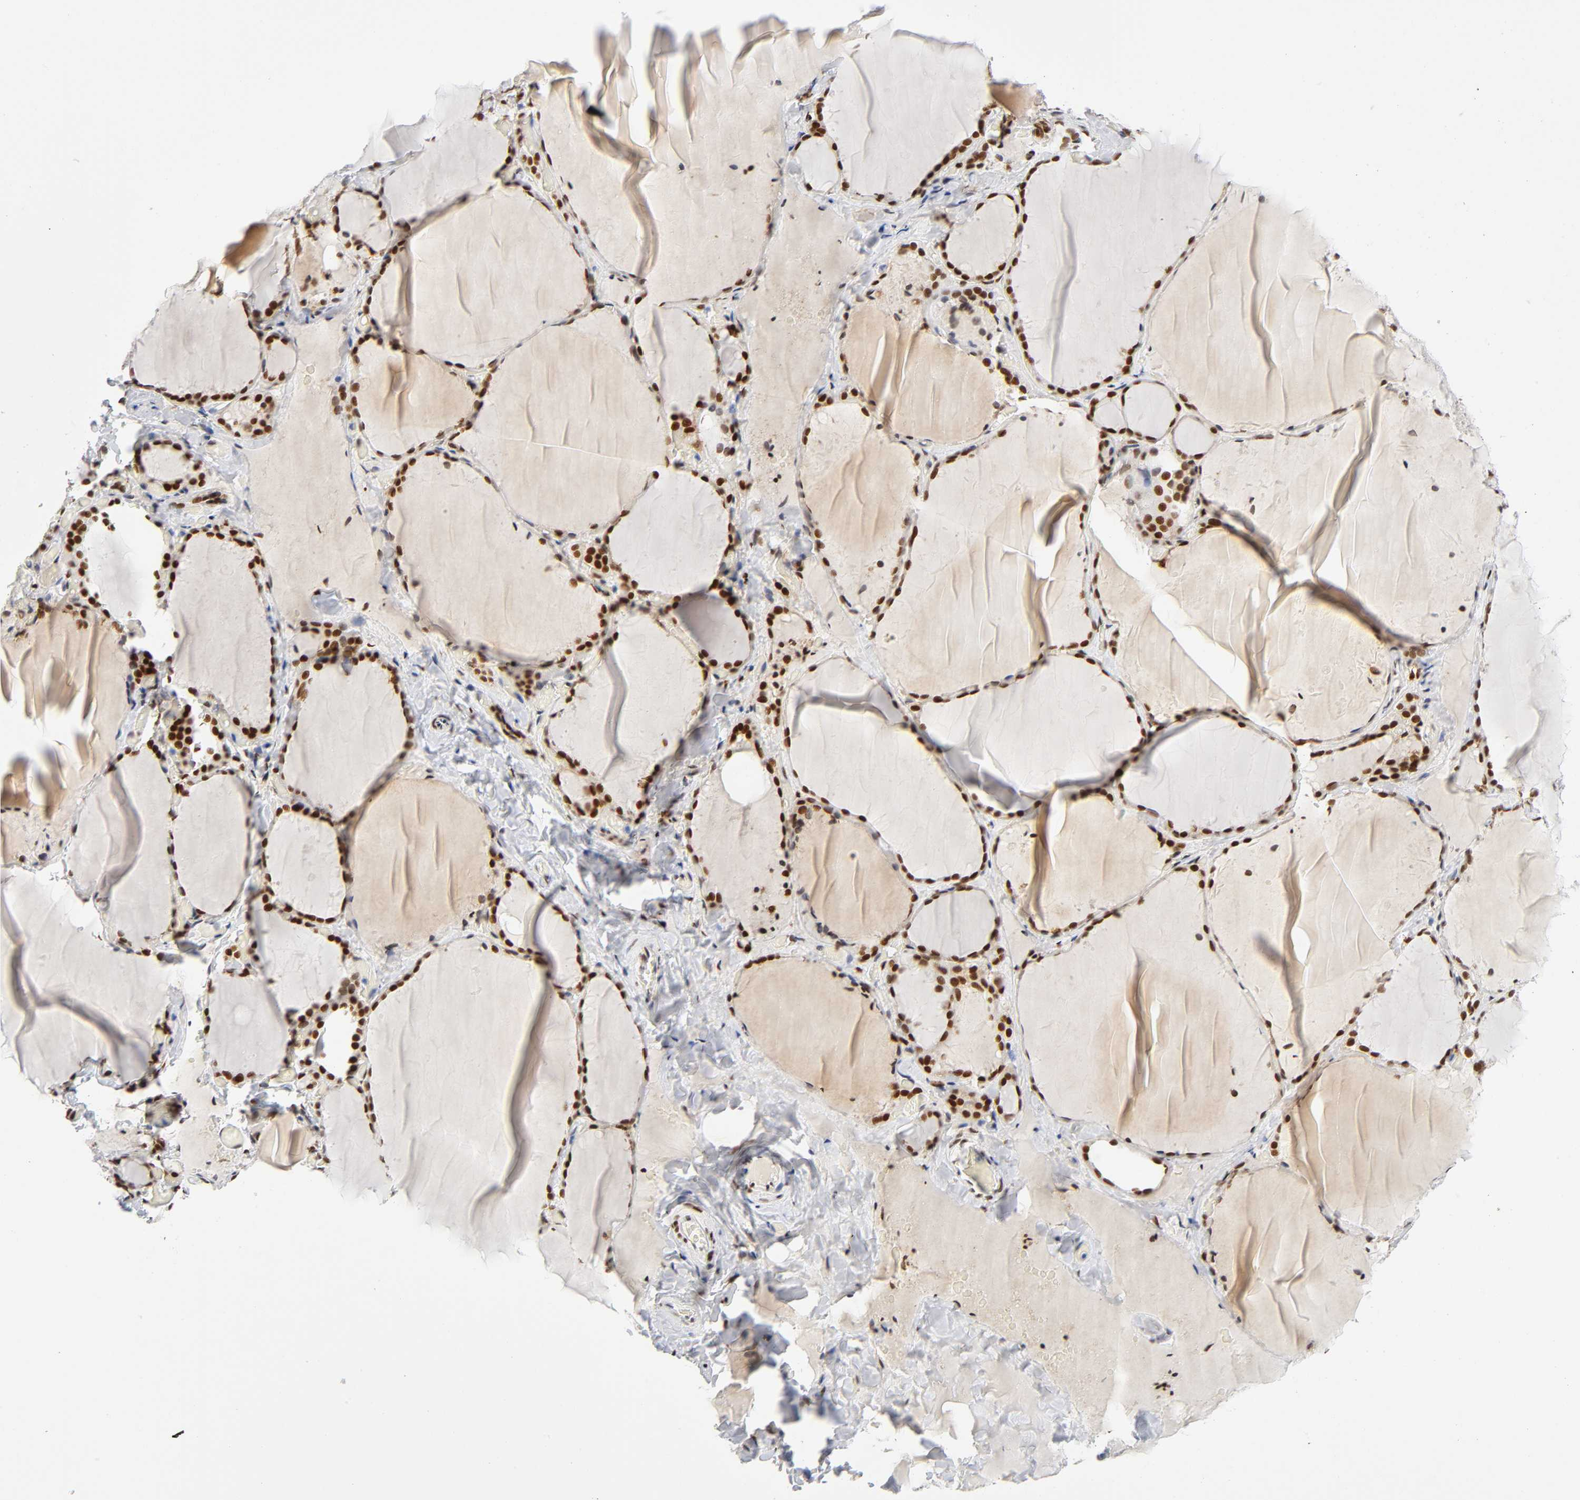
{"staining": {"intensity": "strong", "quantity": ">75%", "location": "nuclear"}, "tissue": "thyroid gland", "cell_type": "Glandular cells", "image_type": "normal", "snomed": [{"axis": "morphology", "description": "Normal tissue, NOS"}, {"axis": "topography", "description": "Thyroid gland"}], "caption": "IHC of benign thyroid gland demonstrates high levels of strong nuclear expression in approximately >75% of glandular cells. The protein of interest is shown in brown color, while the nuclei are stained blue.", "gene": "NFIC", "patient": {"sex": "female", "age": 22}}